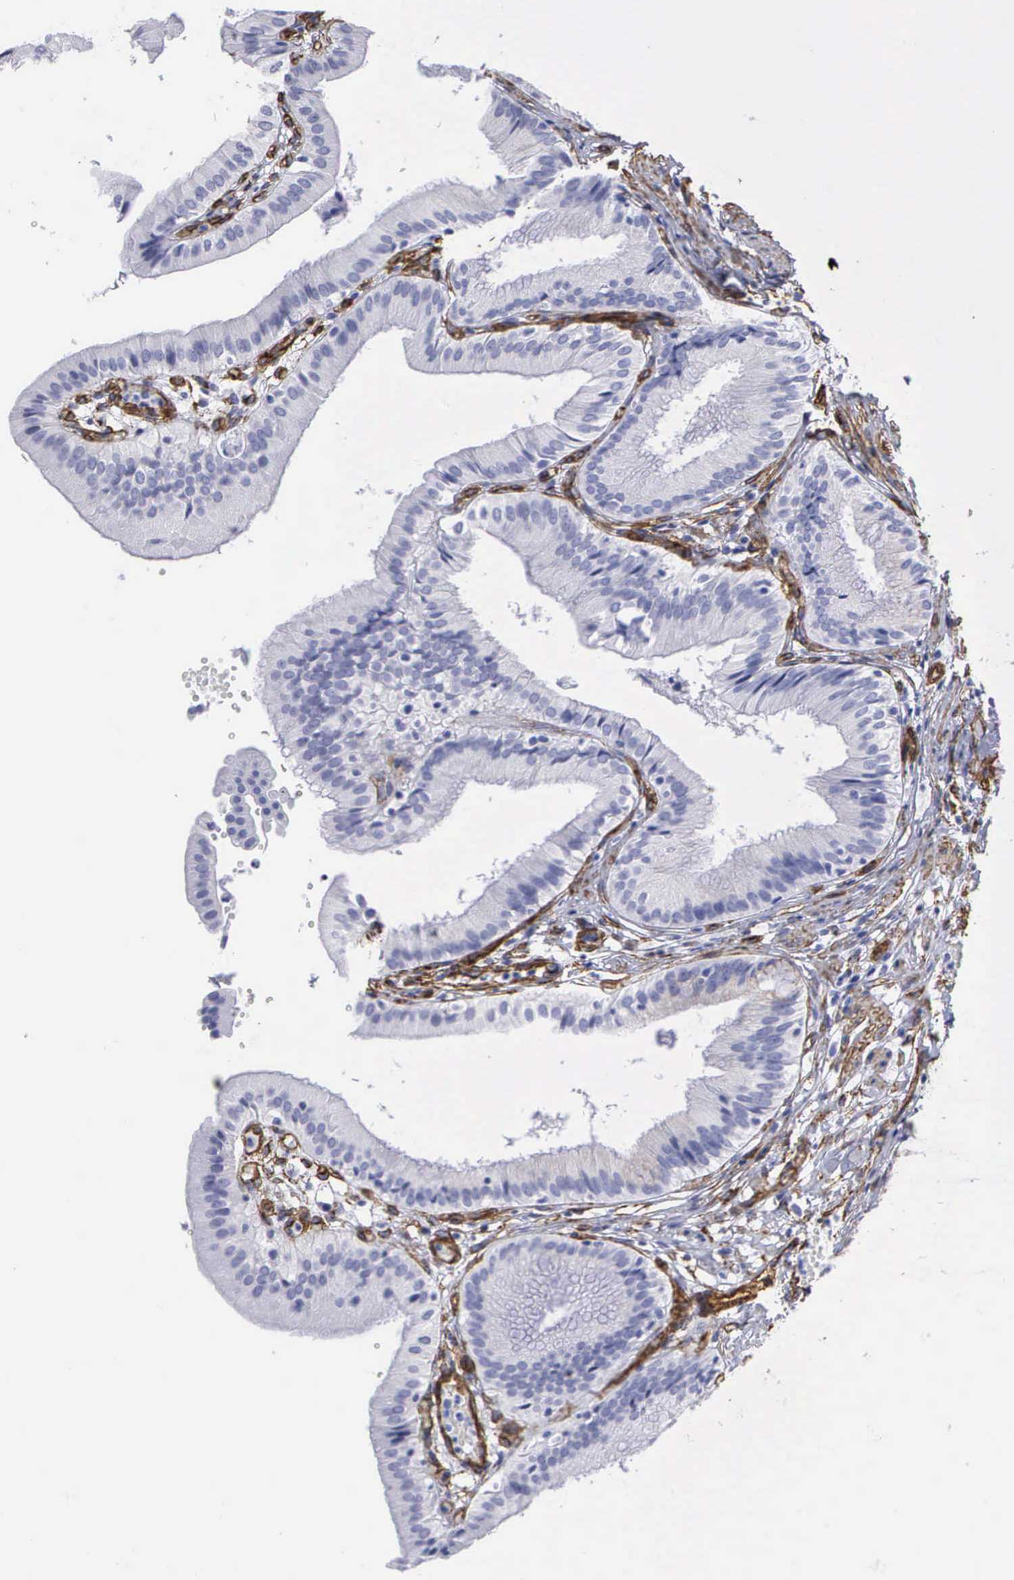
{"staining": {"intensity": "negative", "quantity": "none", "location": "none"}, "tissue": "gallbladder", "cell_type": "Glandular cells", "image_type": "normal", "snomed": [{"axis": "morphology", "description": "Normal tissue, NOS"}, {"axis": "topography", "description": "Gallbladder"}], "caption": "Immunohistochemistry (IHC) image of normal gallbladder: gallbladder stained with DAB (3,3'-diaminobenzidine) exhibits no significant protein positivity in glandular cells. (DAB immunohistochemistry (IHC), high magnification).", "gene": "MAGEB10", "patient": {"sex": "male", "age": 28}}